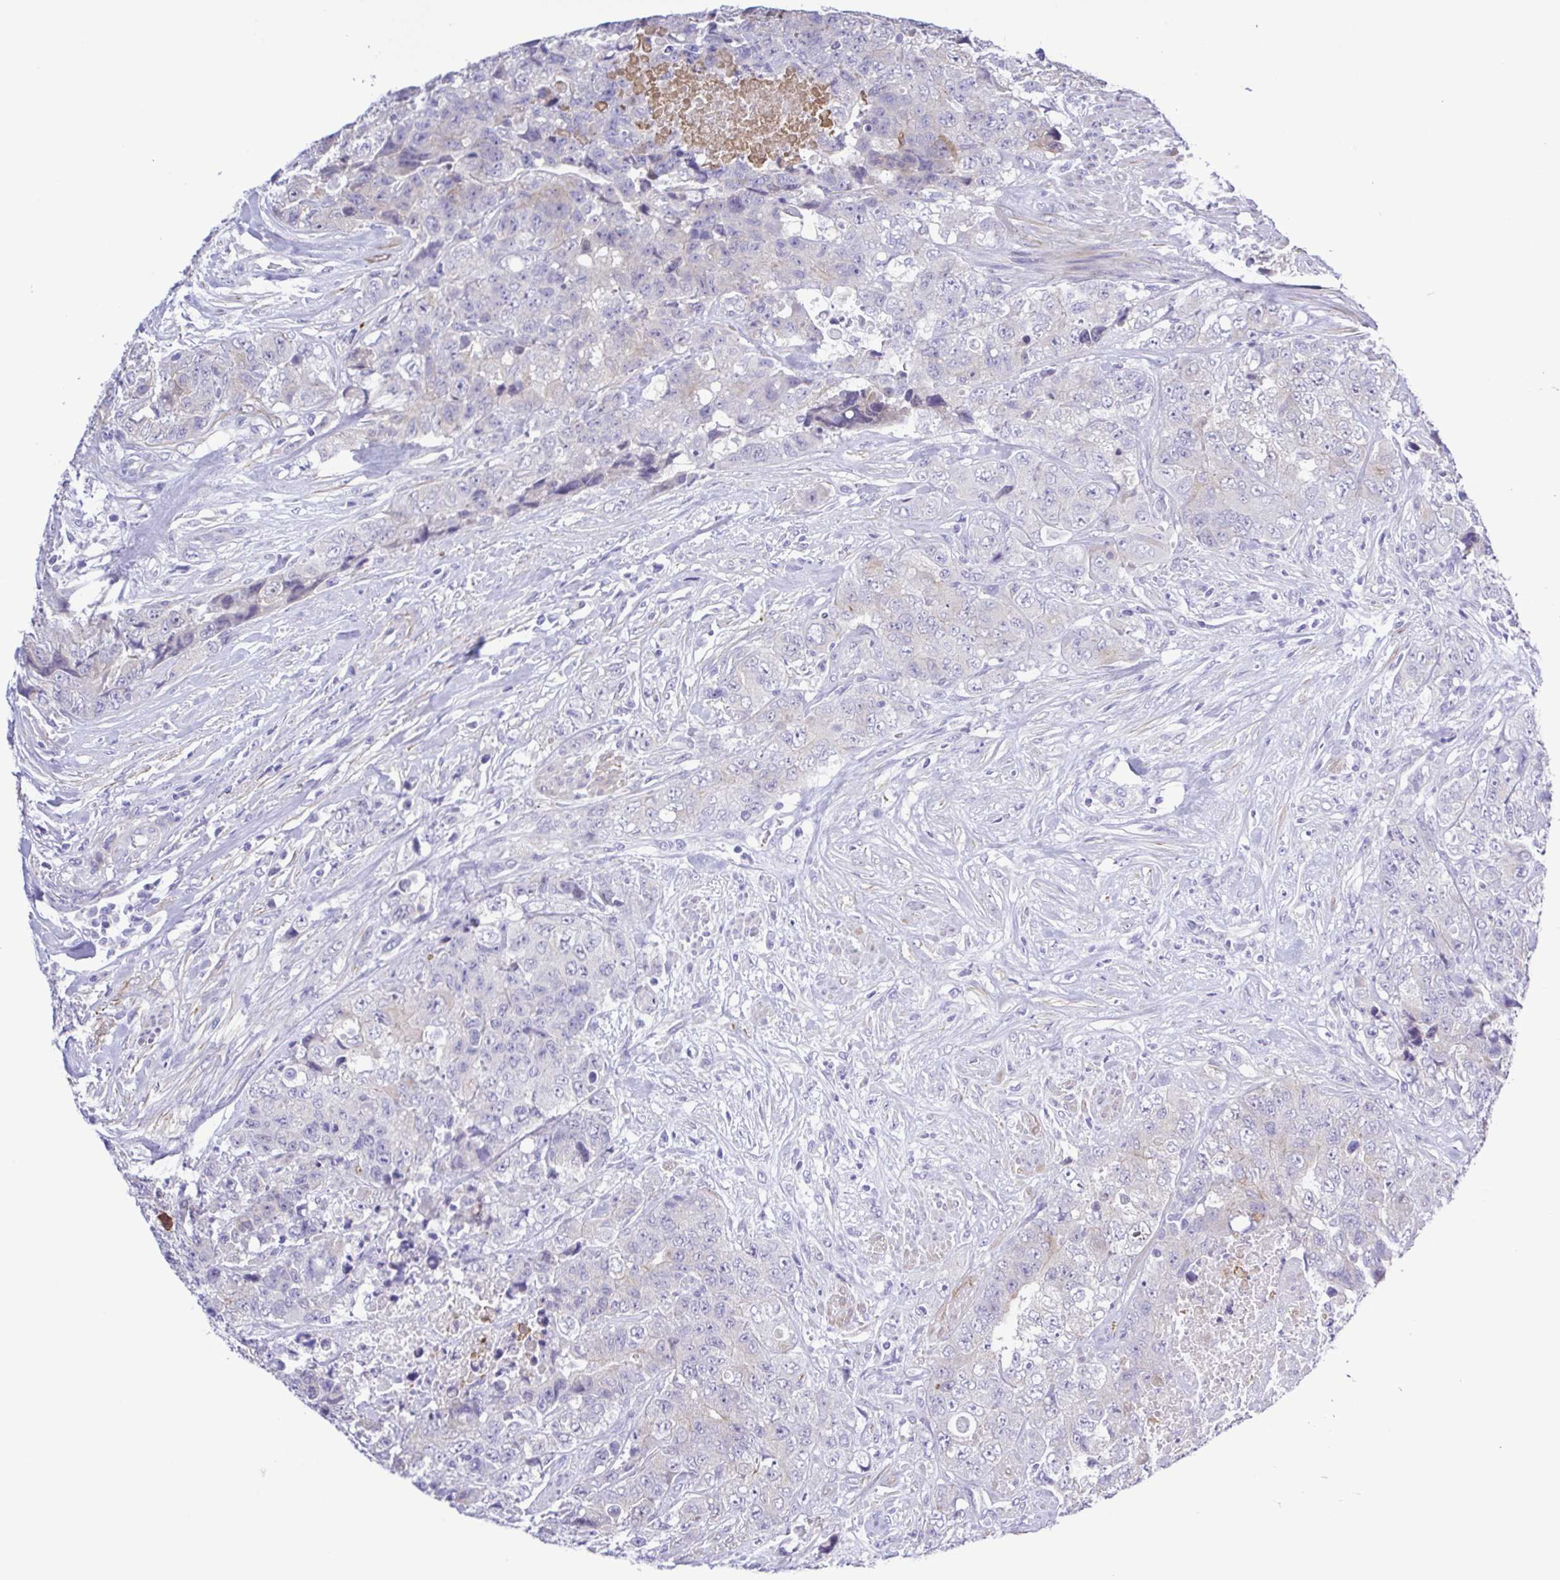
{"staining": {"intensity": "negative", "quantity": "none", "location": "none"}, "tissue": "urothelial cancer", "cell_type": "Tumor cells", "image_type": "cancer", "snomed": [{"axis": "morphology", "description": "Urothelial carcinoma, High grade"}, {"axis": "topography", "description": "Urinary bladder"}], "caption": "High power microscopy micrograph of an immunohistochemistry photomicrograph of urothelial cancer, revealing no significant expression in tumor cells.", "gene": "GABBR2", "patient": {"sex": "female", "age": 78}}